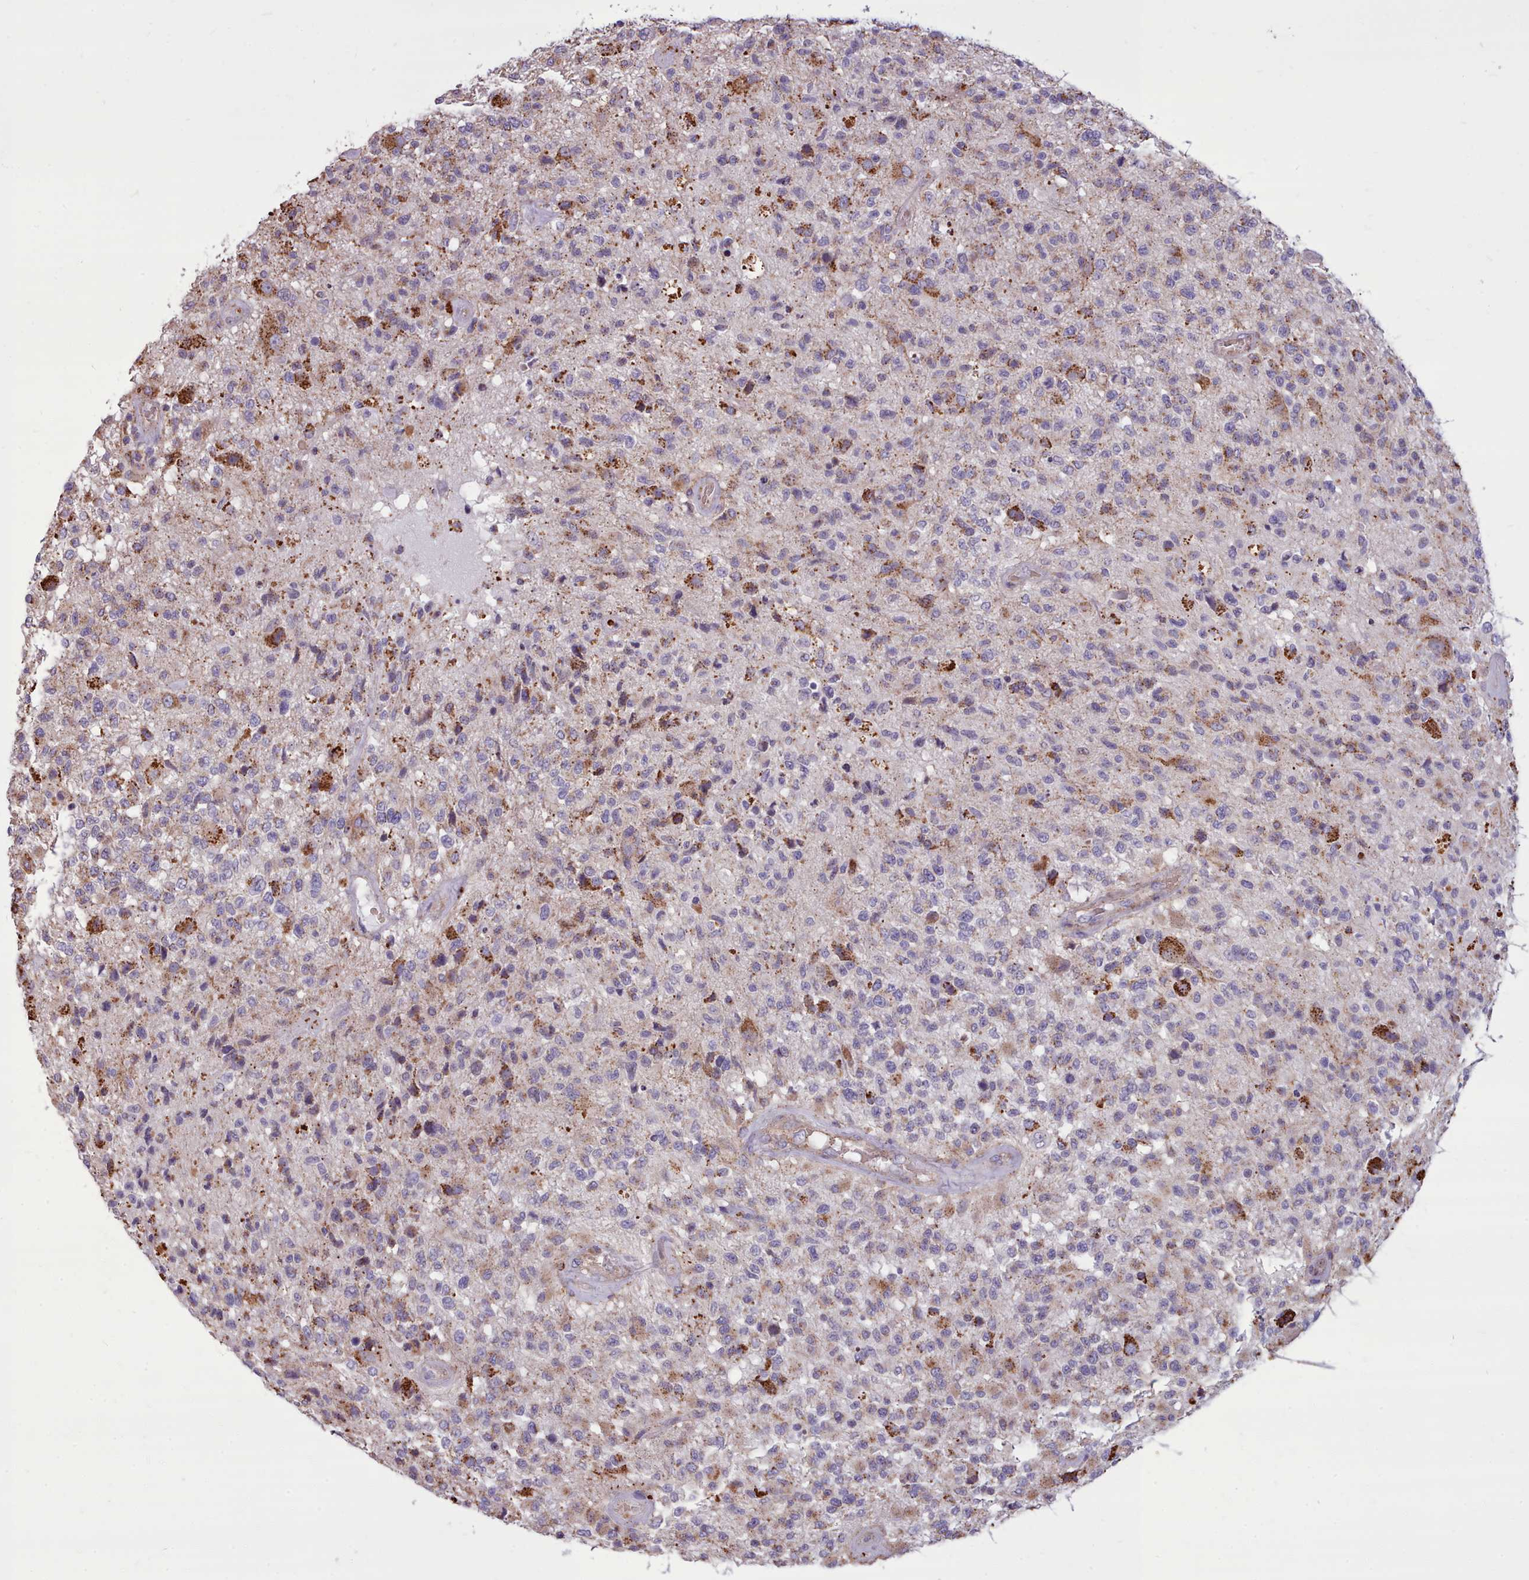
{"staining": {"intensity": "moderate", "quantity": "<25%", "location": "cytoplasmic/membranous"}, "tissue": "glioma", "cell_type": "Tumor cells", "image_type": "cancer", "snomed": [{"axis": "morphology", "description": "Glioma, malignant, High grade"}, {"axis": "morphology", "description": "Glioblastoma, NOS"}, {"axis": "topography", "description": "Brain"}], "caption": "Approximately <25% of tumor cells in human glioma demonstrate moderate cytoplasmic/membranous protein positivity as visualized by brown immunohistochemical staining.", "gene": "PACSIN3", "patient": {"sex": "male", "age": 60}}